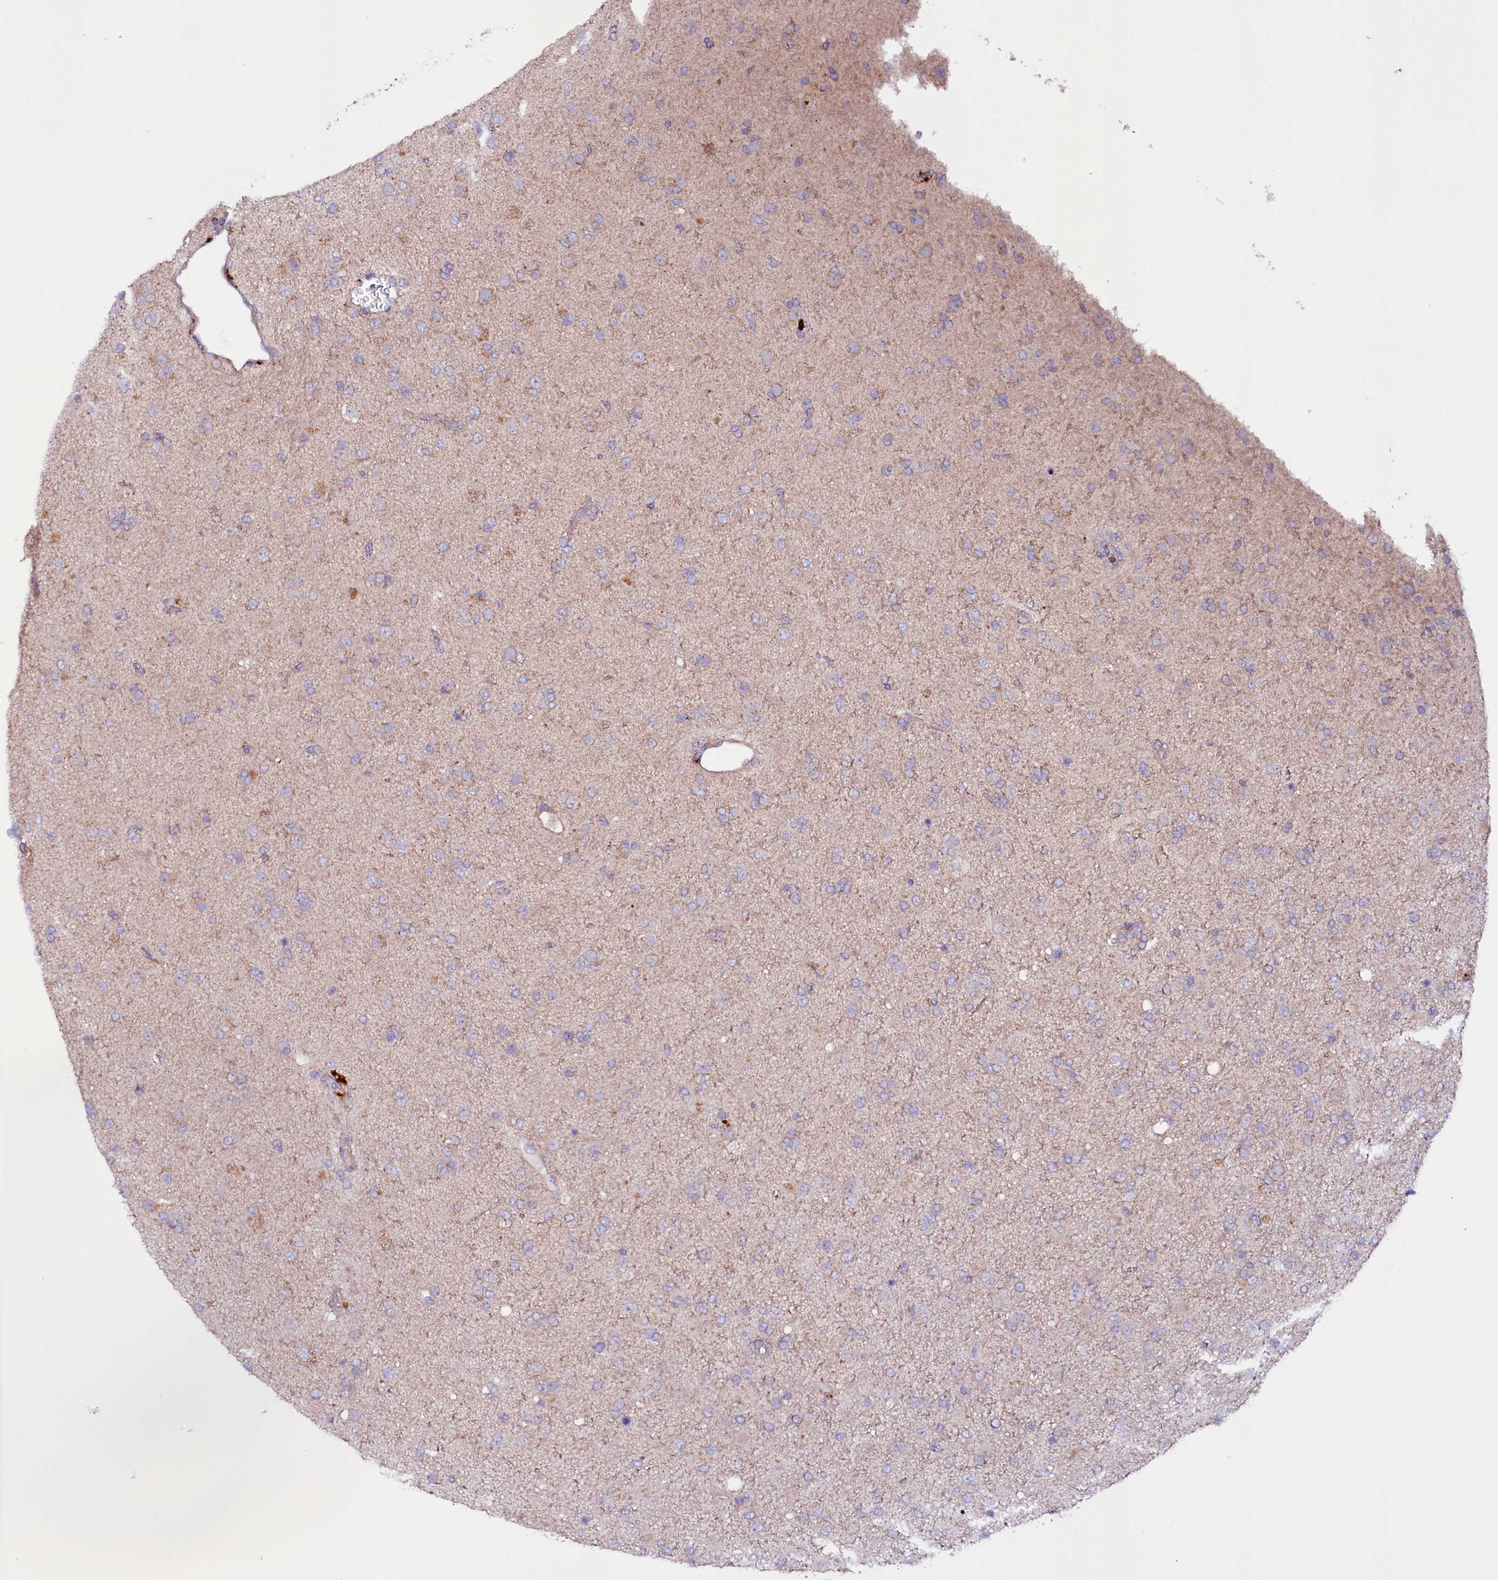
{"staining": {"intensity": "negative", "quantity": "none", "location": "none"}, "tissue": "glioma", "cell_type": "Tumor cells", "image_type": "cancer", "snomed": [{"axis": "morphology", "description": "Glioma, malignant, Low grade"}, {"axis": "topography", "description": "Brain"}], "caption": "Immunohistochemistry (IHC) of human glioma demonstrates no positivity in tumor cells.", "gene": "ZNF45", "patient": {"sex": "male", "age": 65}}